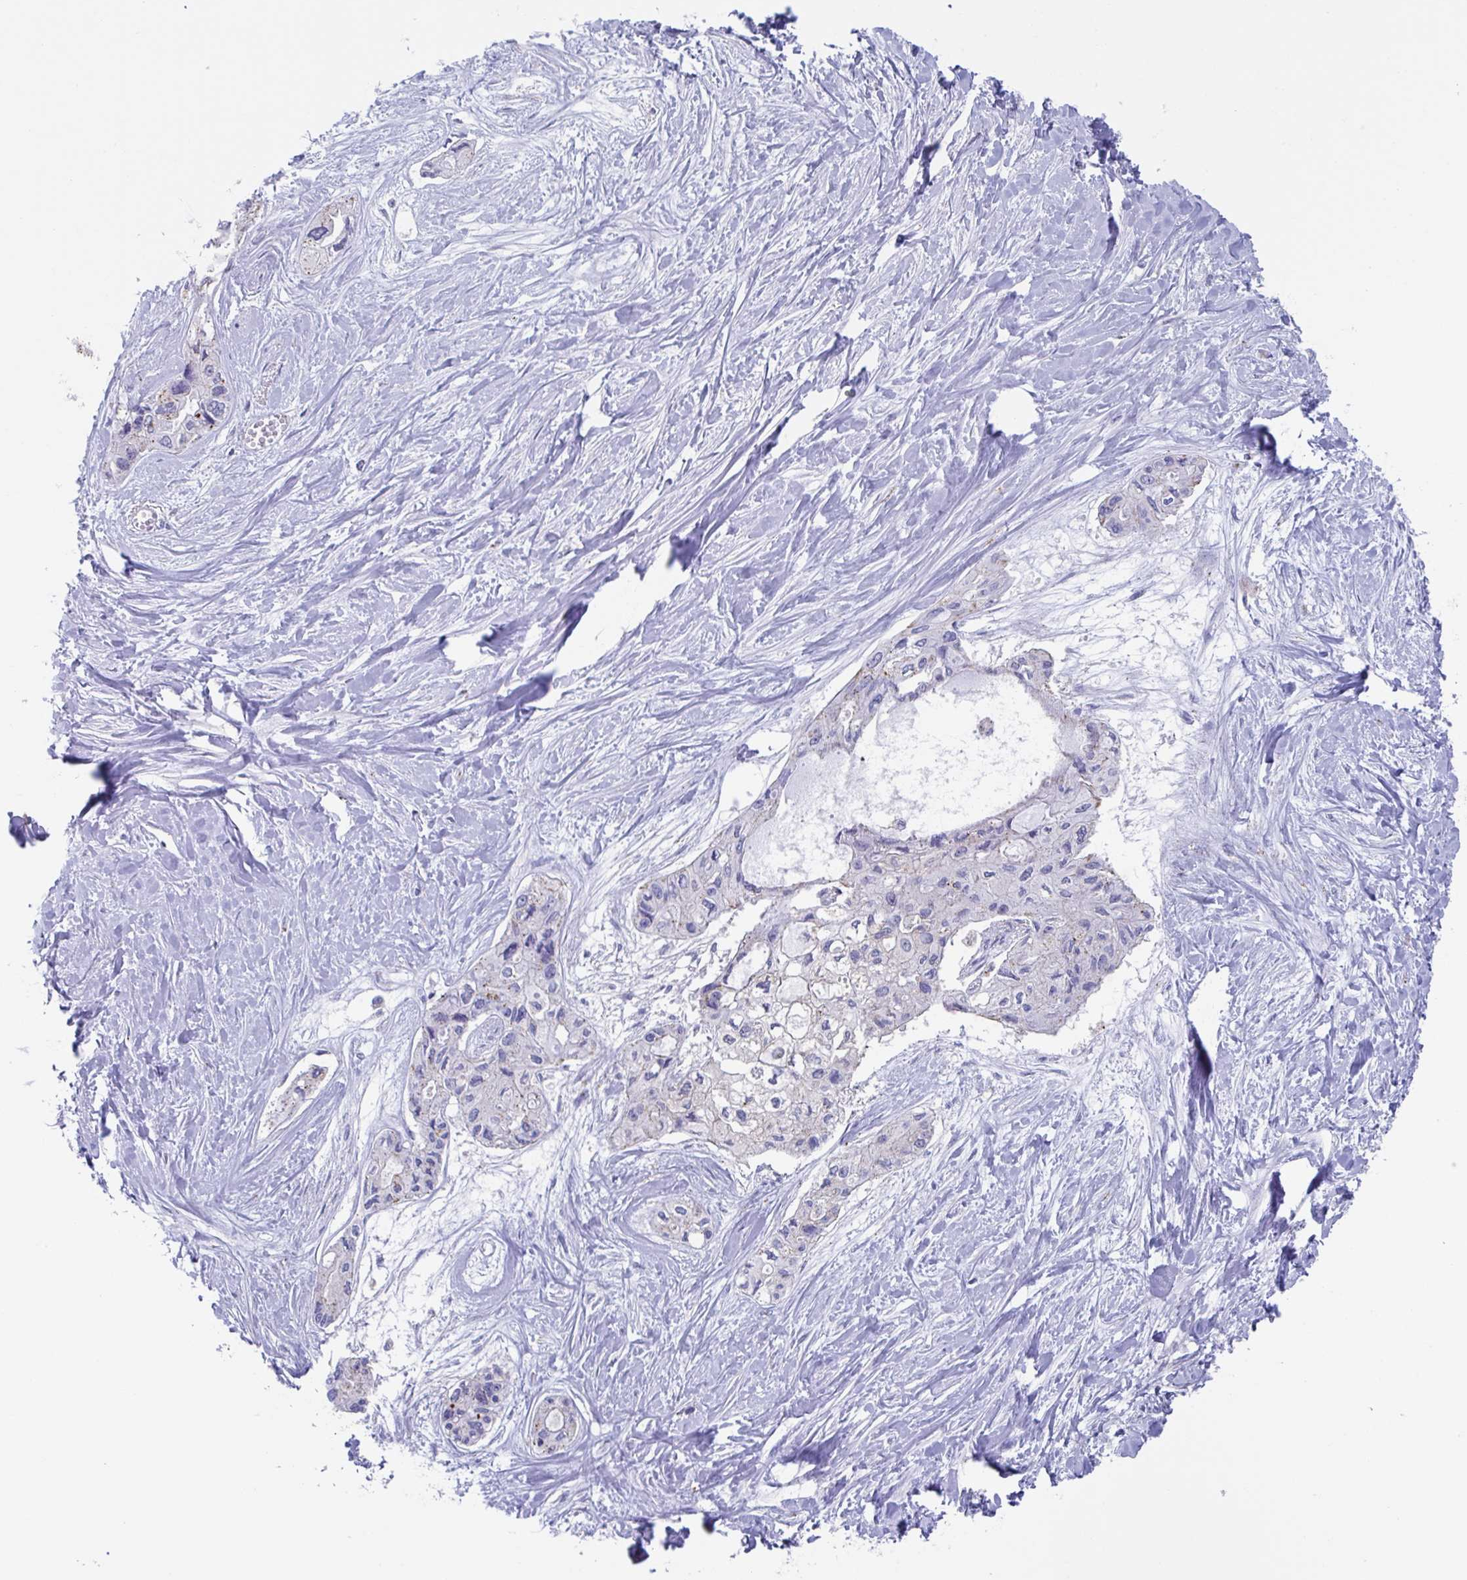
{"staining": {"intensity": "negative", "quantity": "none", "location": "none"}, "tissue": "pancreatic cancer", "cell_type": "Tumor cells", "image_type": "cancer", "snomed": [{"axis": "morphology", "description": "Adenocarcinoma, NOS"}, {"axis": "topography", "description": "Pancreas"}], "caption": "This is an immunohistochemistry (IHC) histopathology image of pancreatic cancer. There is no staining in tumor cells.", "gene": "CHMP5", "patient": {"sex": "female", "age": 50}}